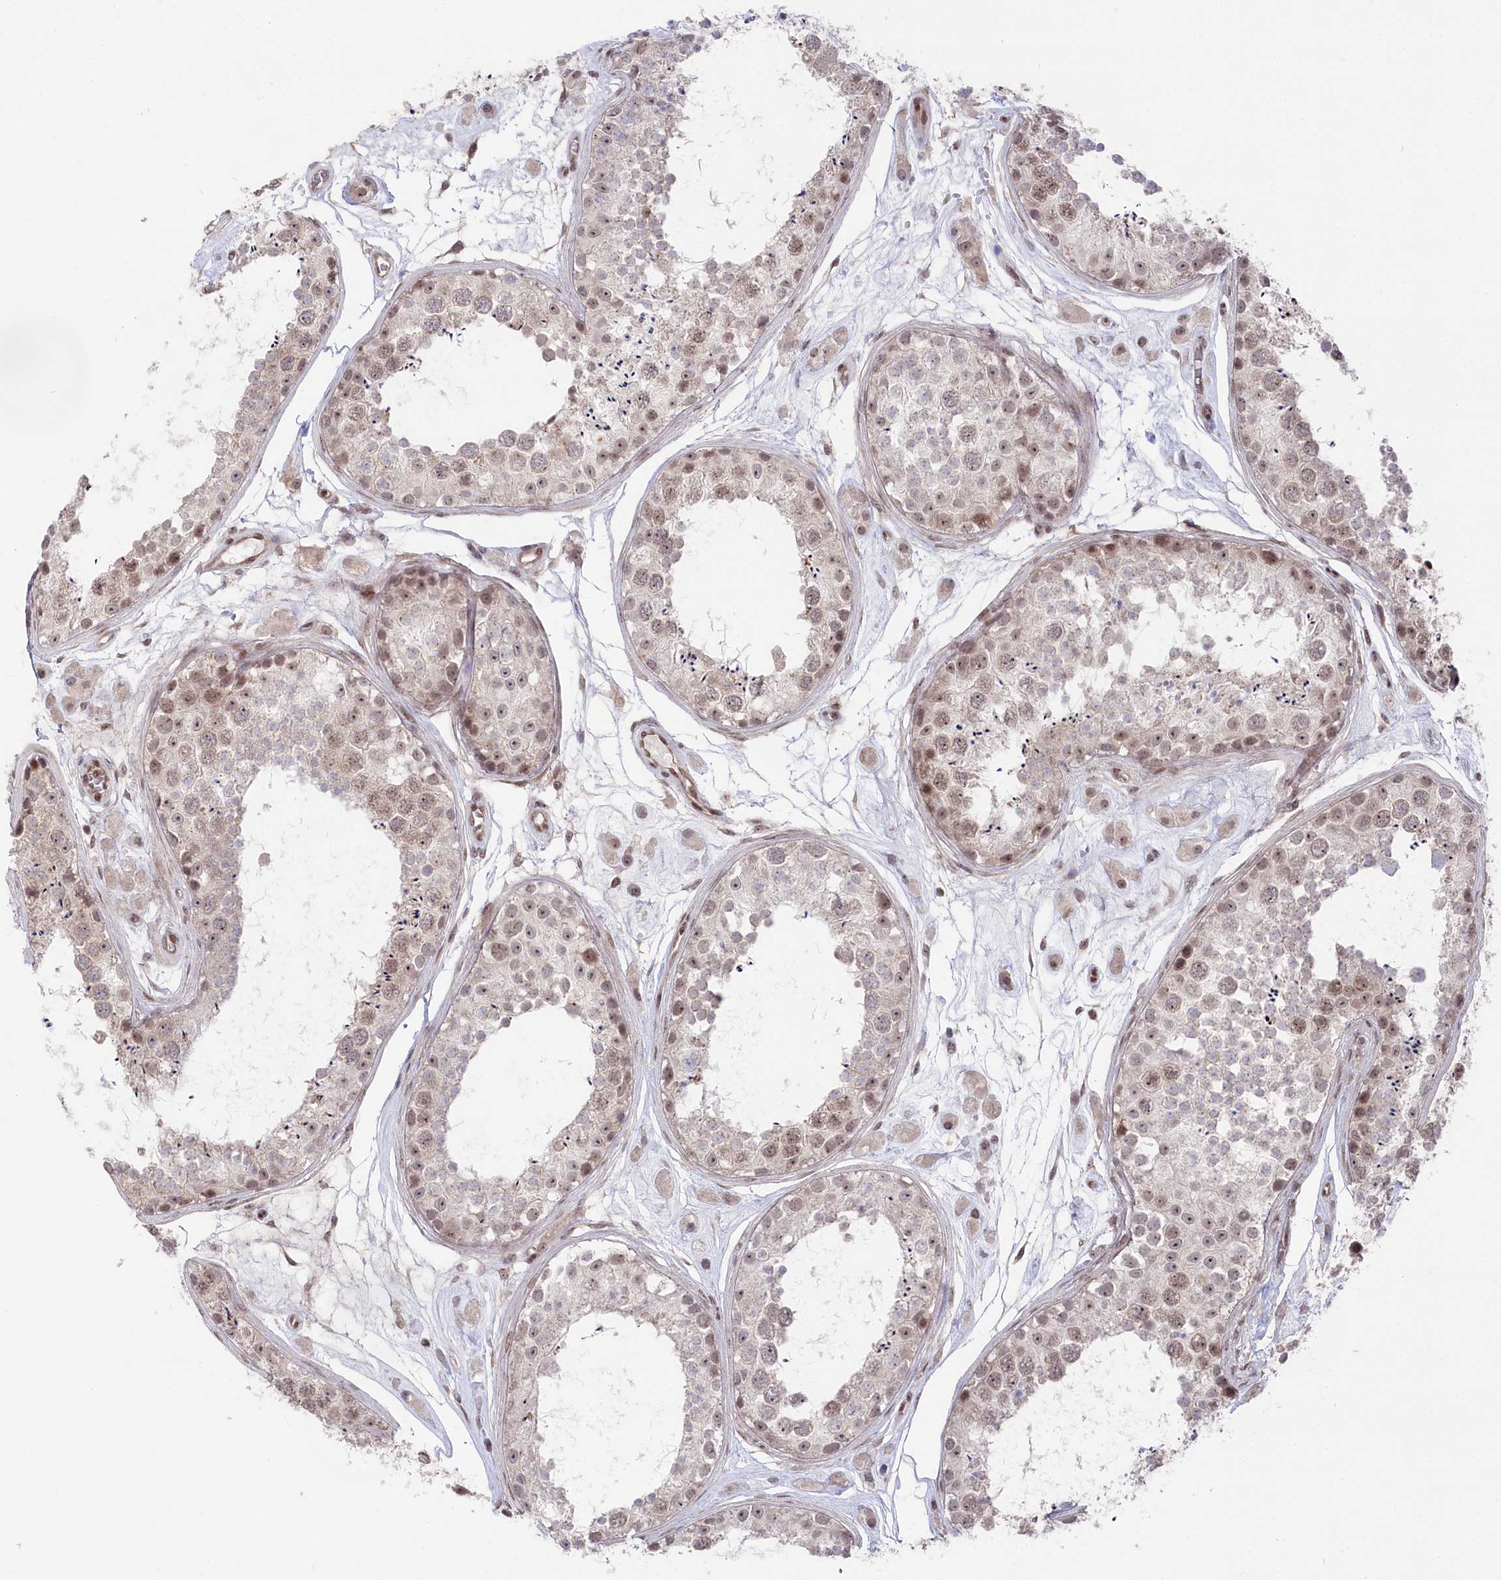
{"staining": {"intensity": "moderate", "quantity": "25%-75%", "location": "nuclear"}, "tissue": "testis", "cell_type": "Cells in seminiferous ducts", "image_type": "normal", "snomed": [{"axis": "morphology", "description": "Normal tissue, NOS"}, {"axis": "topography", "description": "Testis"}], "caption": "A brown stain labels moderate nuclear expression of a protein in cells in seminiferous ducts of normal human testis.", "gene": "CGGBP1", "patient": {"sex": "male", "age": 25}}